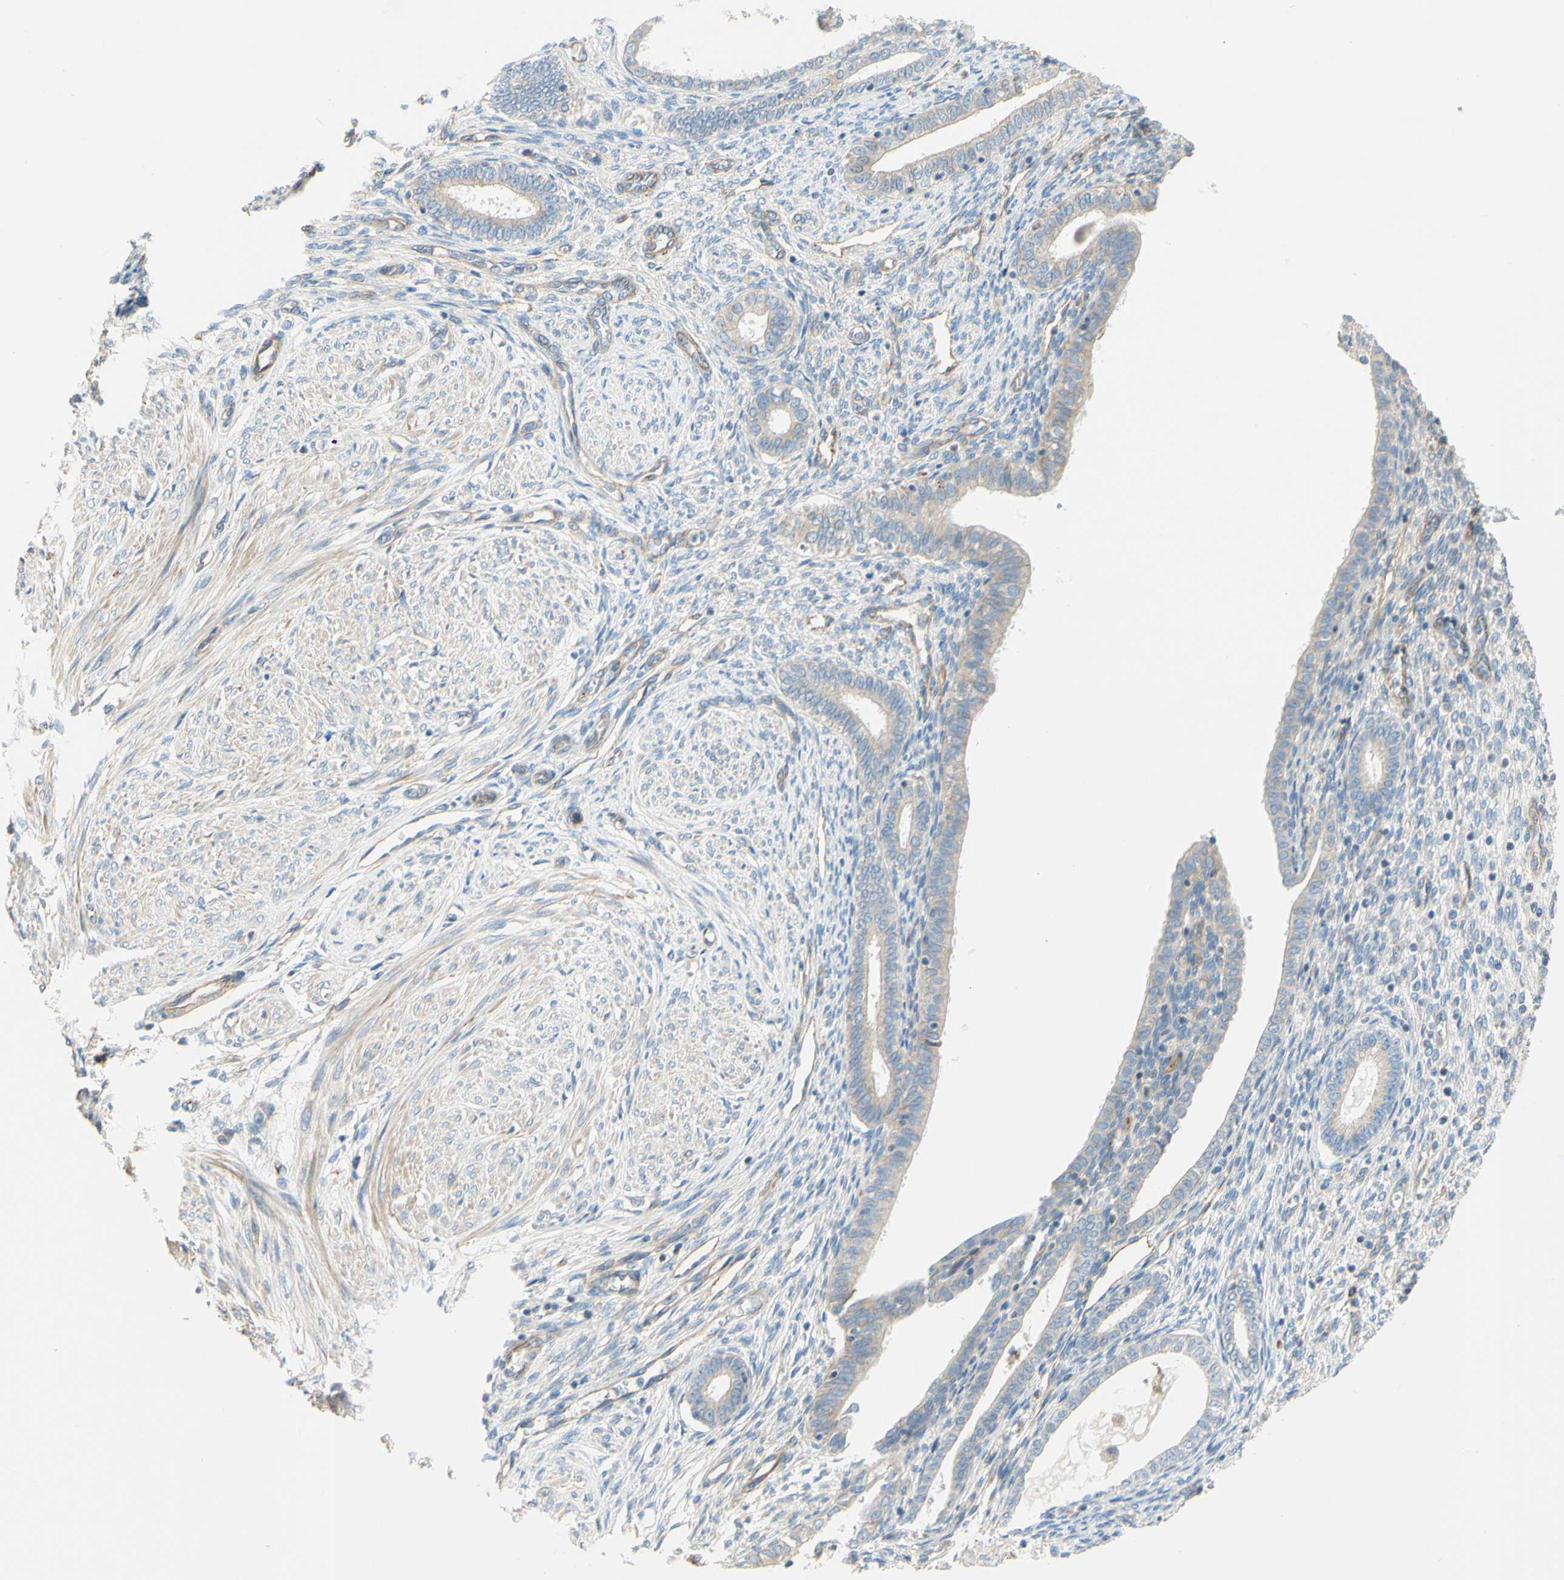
{"staining": {"intensity": "negative", "quantity": "none", "location": "none"}, "tissue": "endometrium", "cell_type": "Cells in endometrial stroma", "image_type": "normal", "snomed": [{"axis": "morphology", "description": "Normal tissue, NOS"}, {"axis": "topography", "description": "Endometrium"}], "caption": "Immunohistochemistry micrograph of normal endometrium stained for a protein (brown), which shows no positivity in cells in endometrial stroma.", "gene": "ENDOD1", "patient": {"sex": "female", "age": 72}}